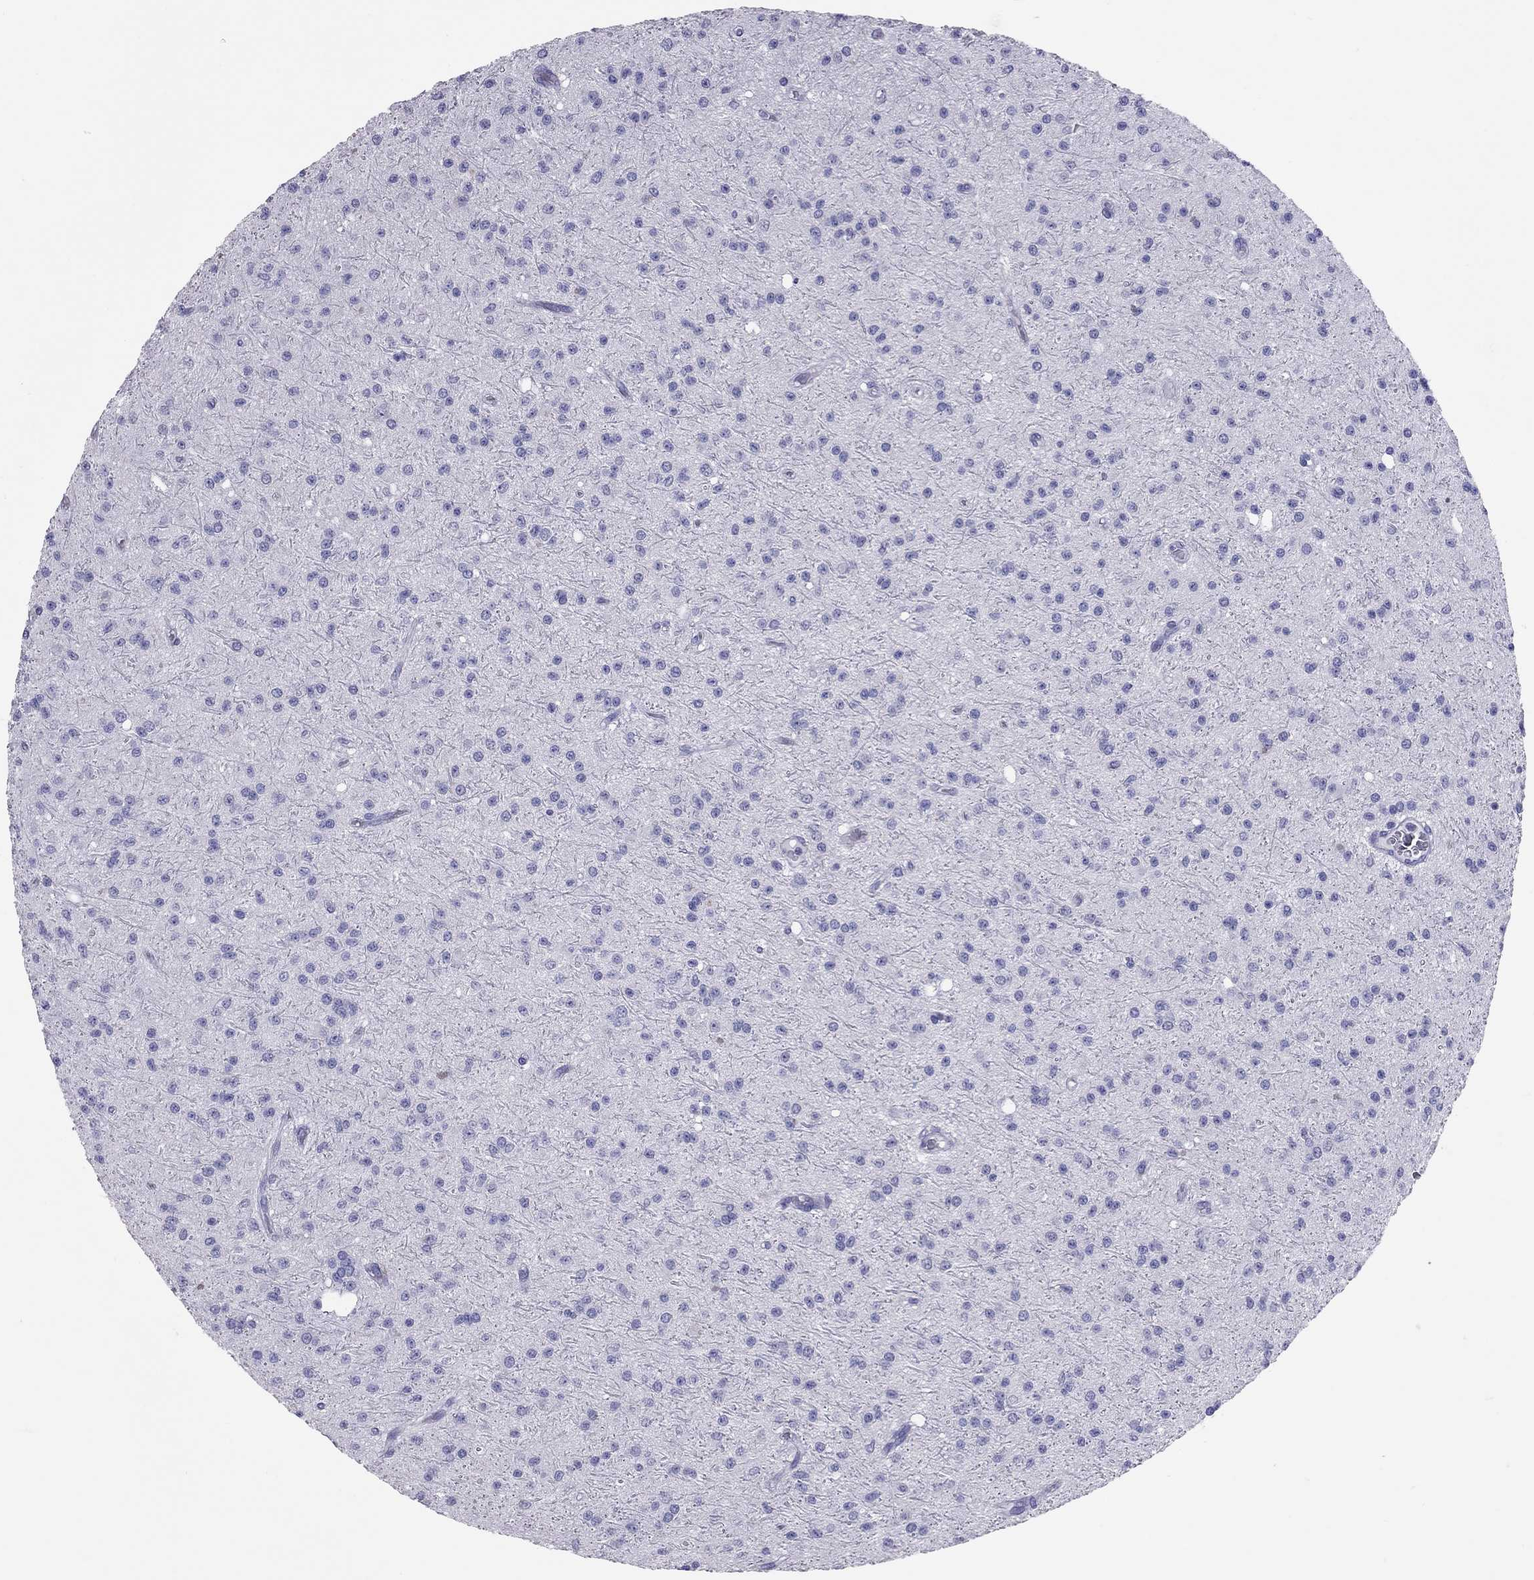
{"staining": {"intensity": "negative", "quantity": "none", "location": "none"}, "tissue": "glioma", "cell_type": "Tumor cells", "image_type": "cancer", "snomed": [{"axis": "morphology", "description": "Glioma, malignant, Low grade"}, {"axis": "topography", "description": "Brain"}], "caption": "This is an IHC micrograph of glioma. There is no positivity in tumor cells.", "gene": "IL17REL", "patient": {"sex": "male", "age": 27}}